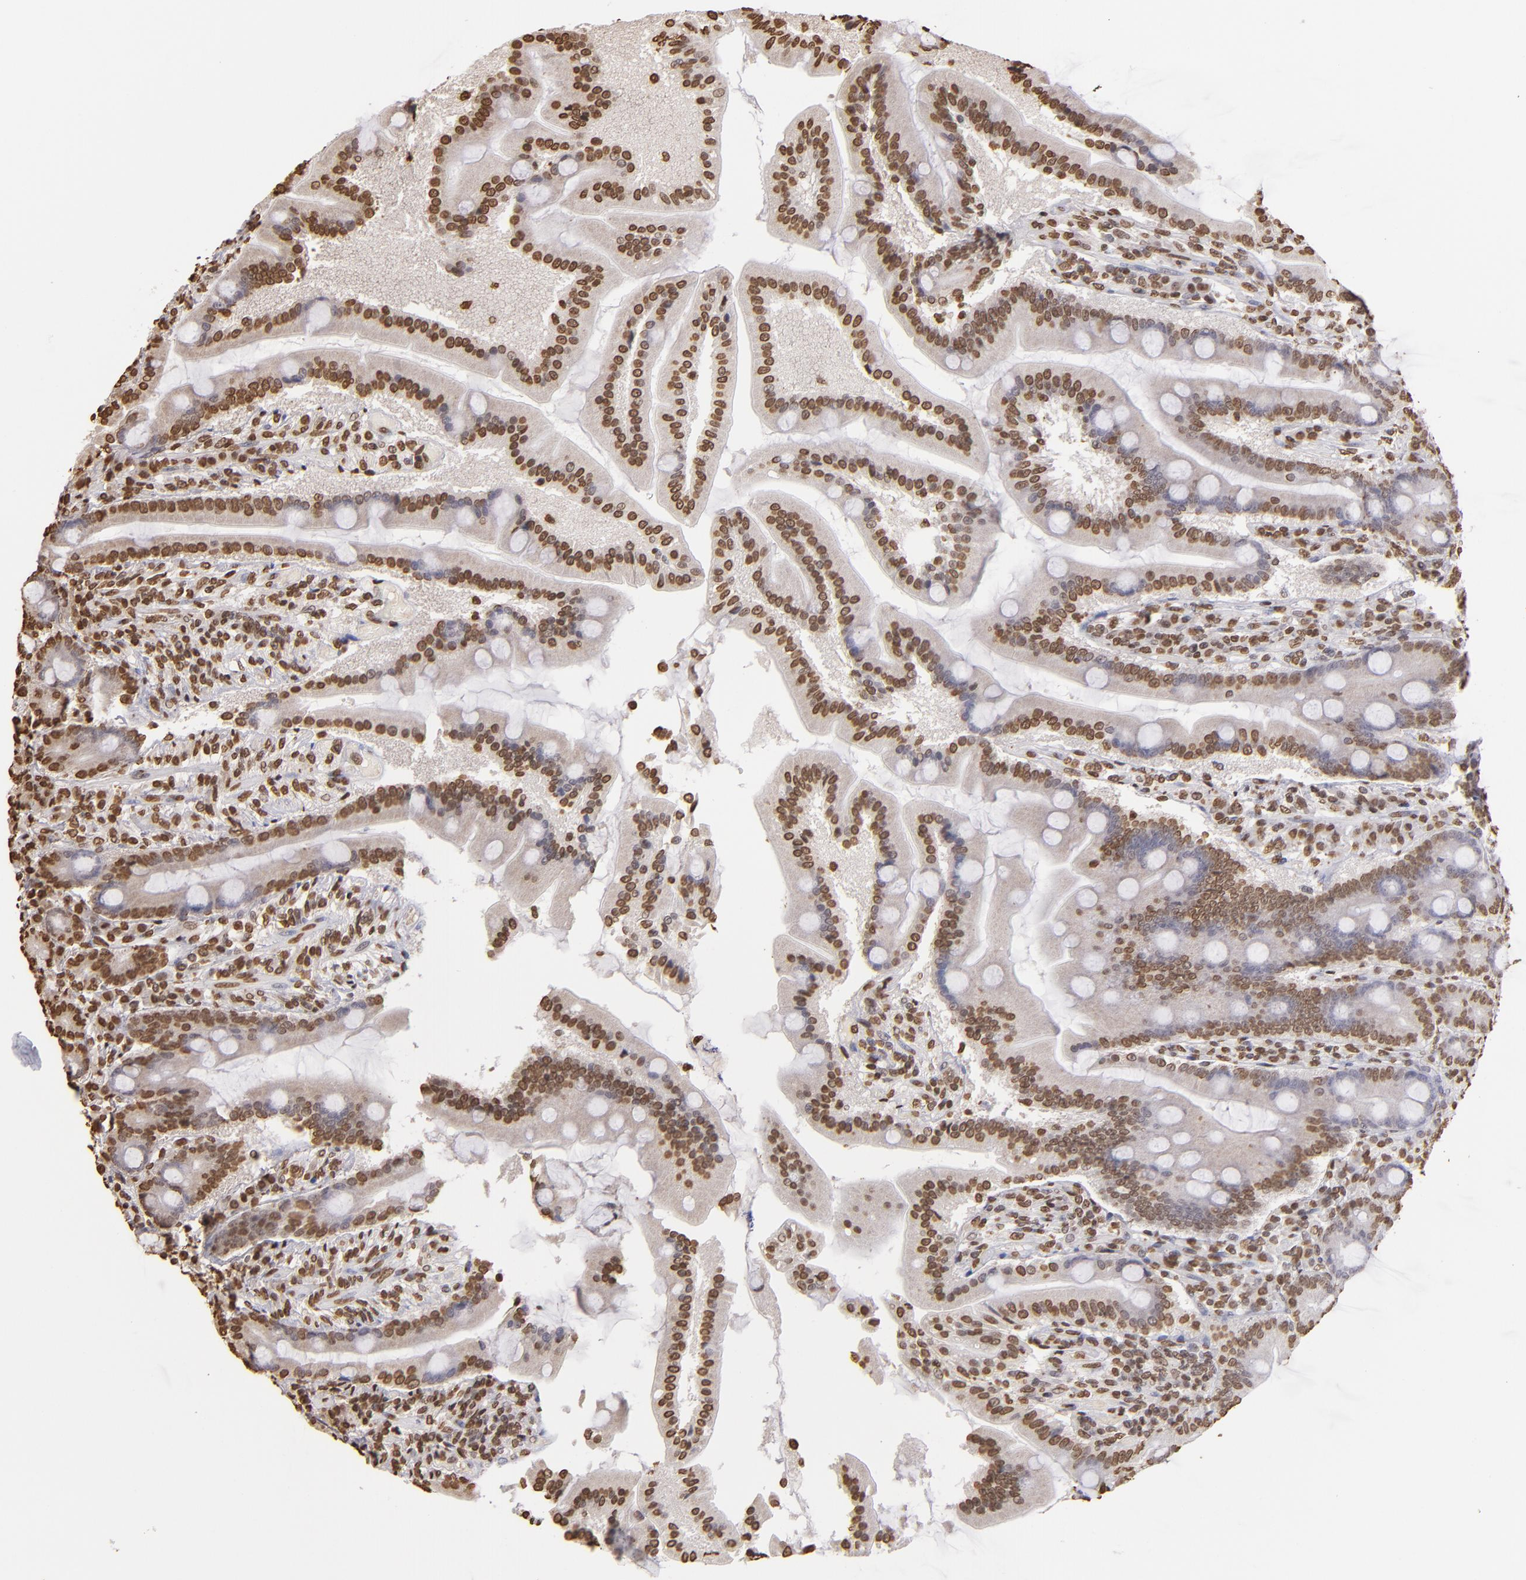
{"staining": {"intensity": "moderate", "quantity": "25%-75%", "location": "nuclear"}, "tissue": "duodenum", "cell_type": "Glandular cells", "image_type": "normal", "snomed": [{"axis": "morphology", "description": "Normal tissue, NOS"}, {"axis": "topography", "description": "Duodenum"}], "caption": "This photomicrograph reveals unremarkable duodenum stained with immunohistochemistry to label a protein in brown. The nuclear of glandular cells show moderate positivity for the protein. Nuclei are counter-stained blue.", "gene": "LBX1", "patient": {"sex": "female", "age": 64}}